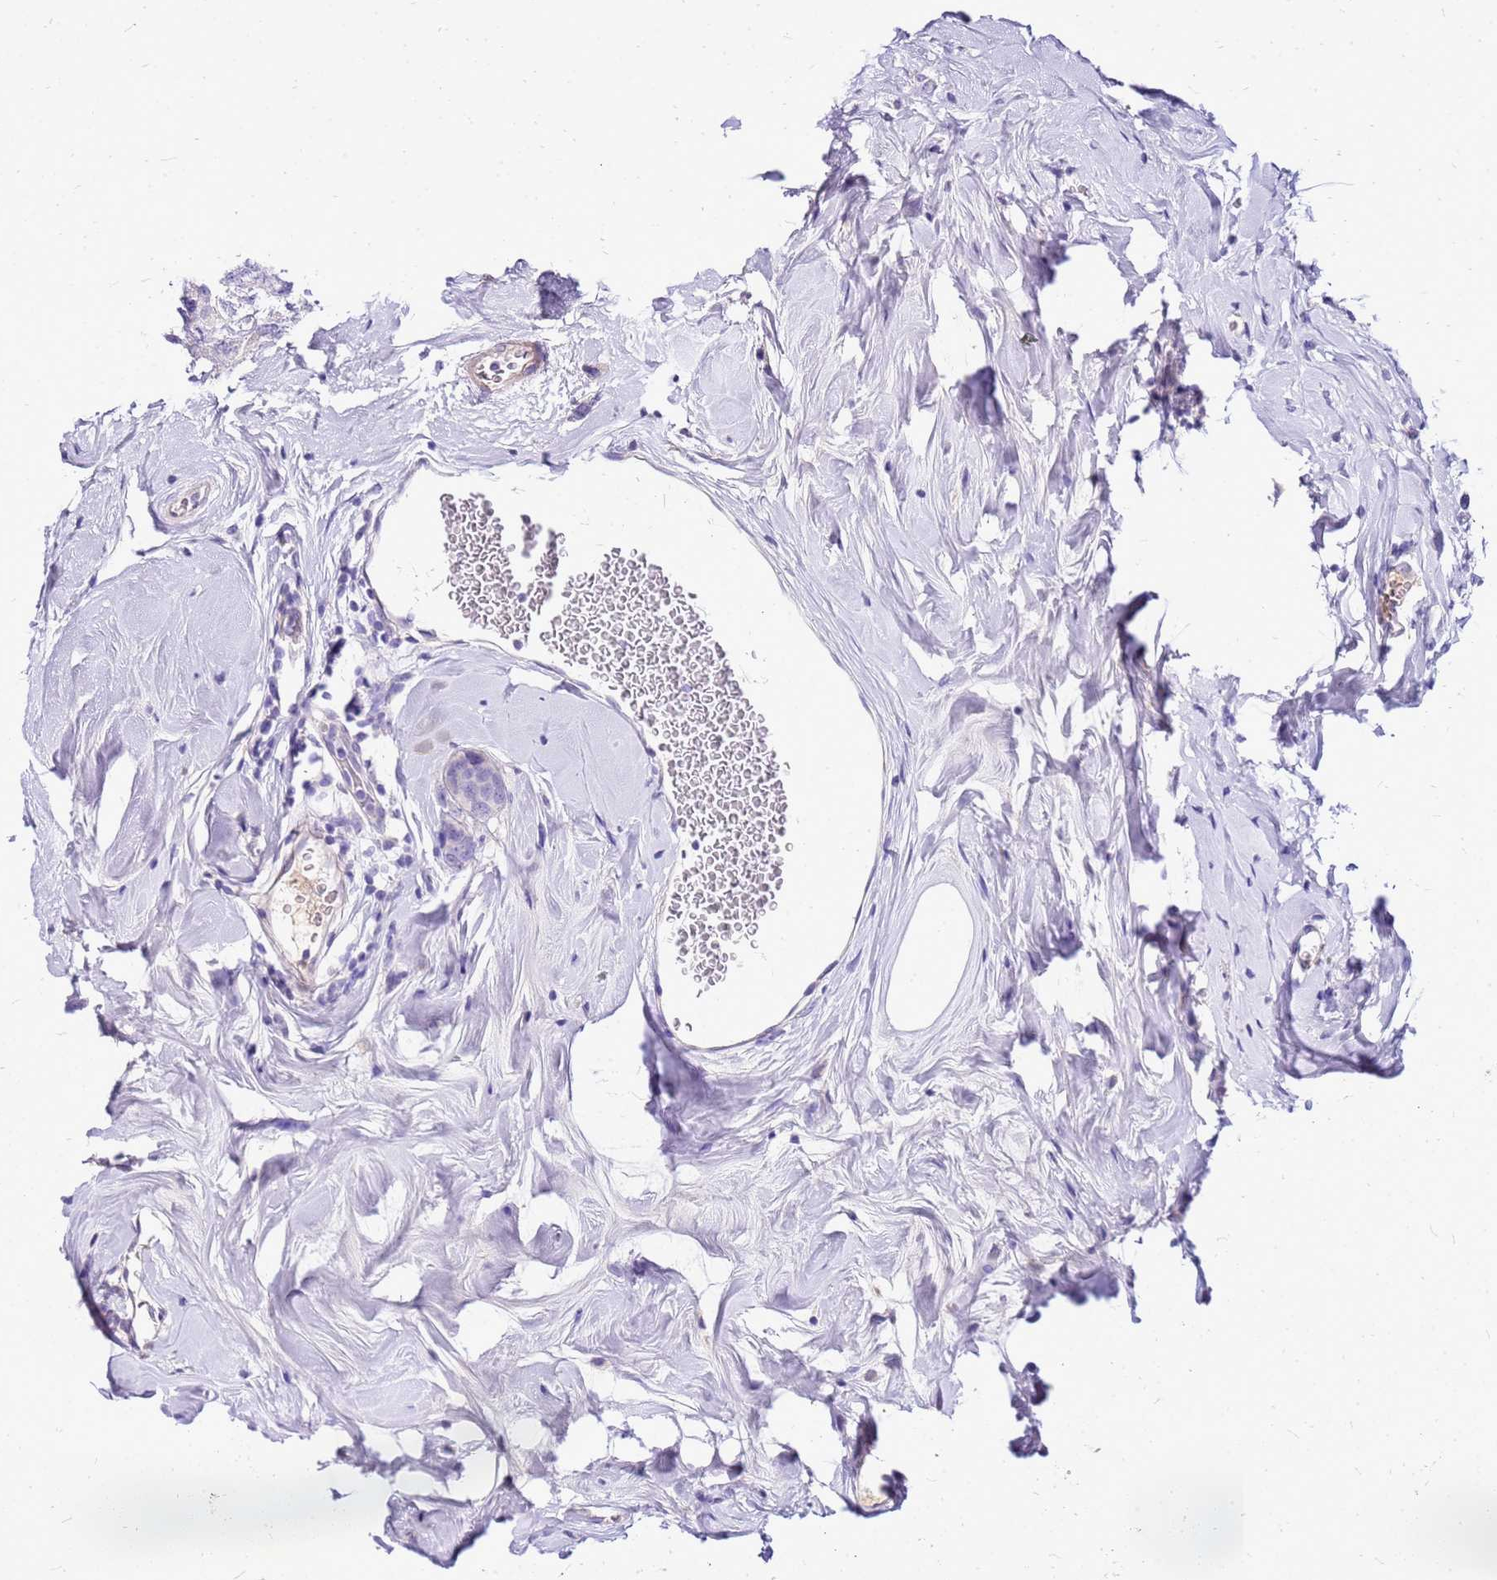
{"staining": {"intensity": "negative", "quantity": "none", "location": "none"}, "tissue": "breast cancer", "cell_type": "Tumor cells", "image_type": "cancer", "snomed": [{"axis": "morphology", "description": "Lobular carcinoma"}, {"axis": "topography", "description": "Breast"}], "caption": "An immunohistochemistry micrograph of lobular carcinoma (breast) is shown. There is no staining in tumor cells of lobular carcinoma (breast).", "gene": "DCDC2B", "patient": {"sex": "female", "age": 59}}